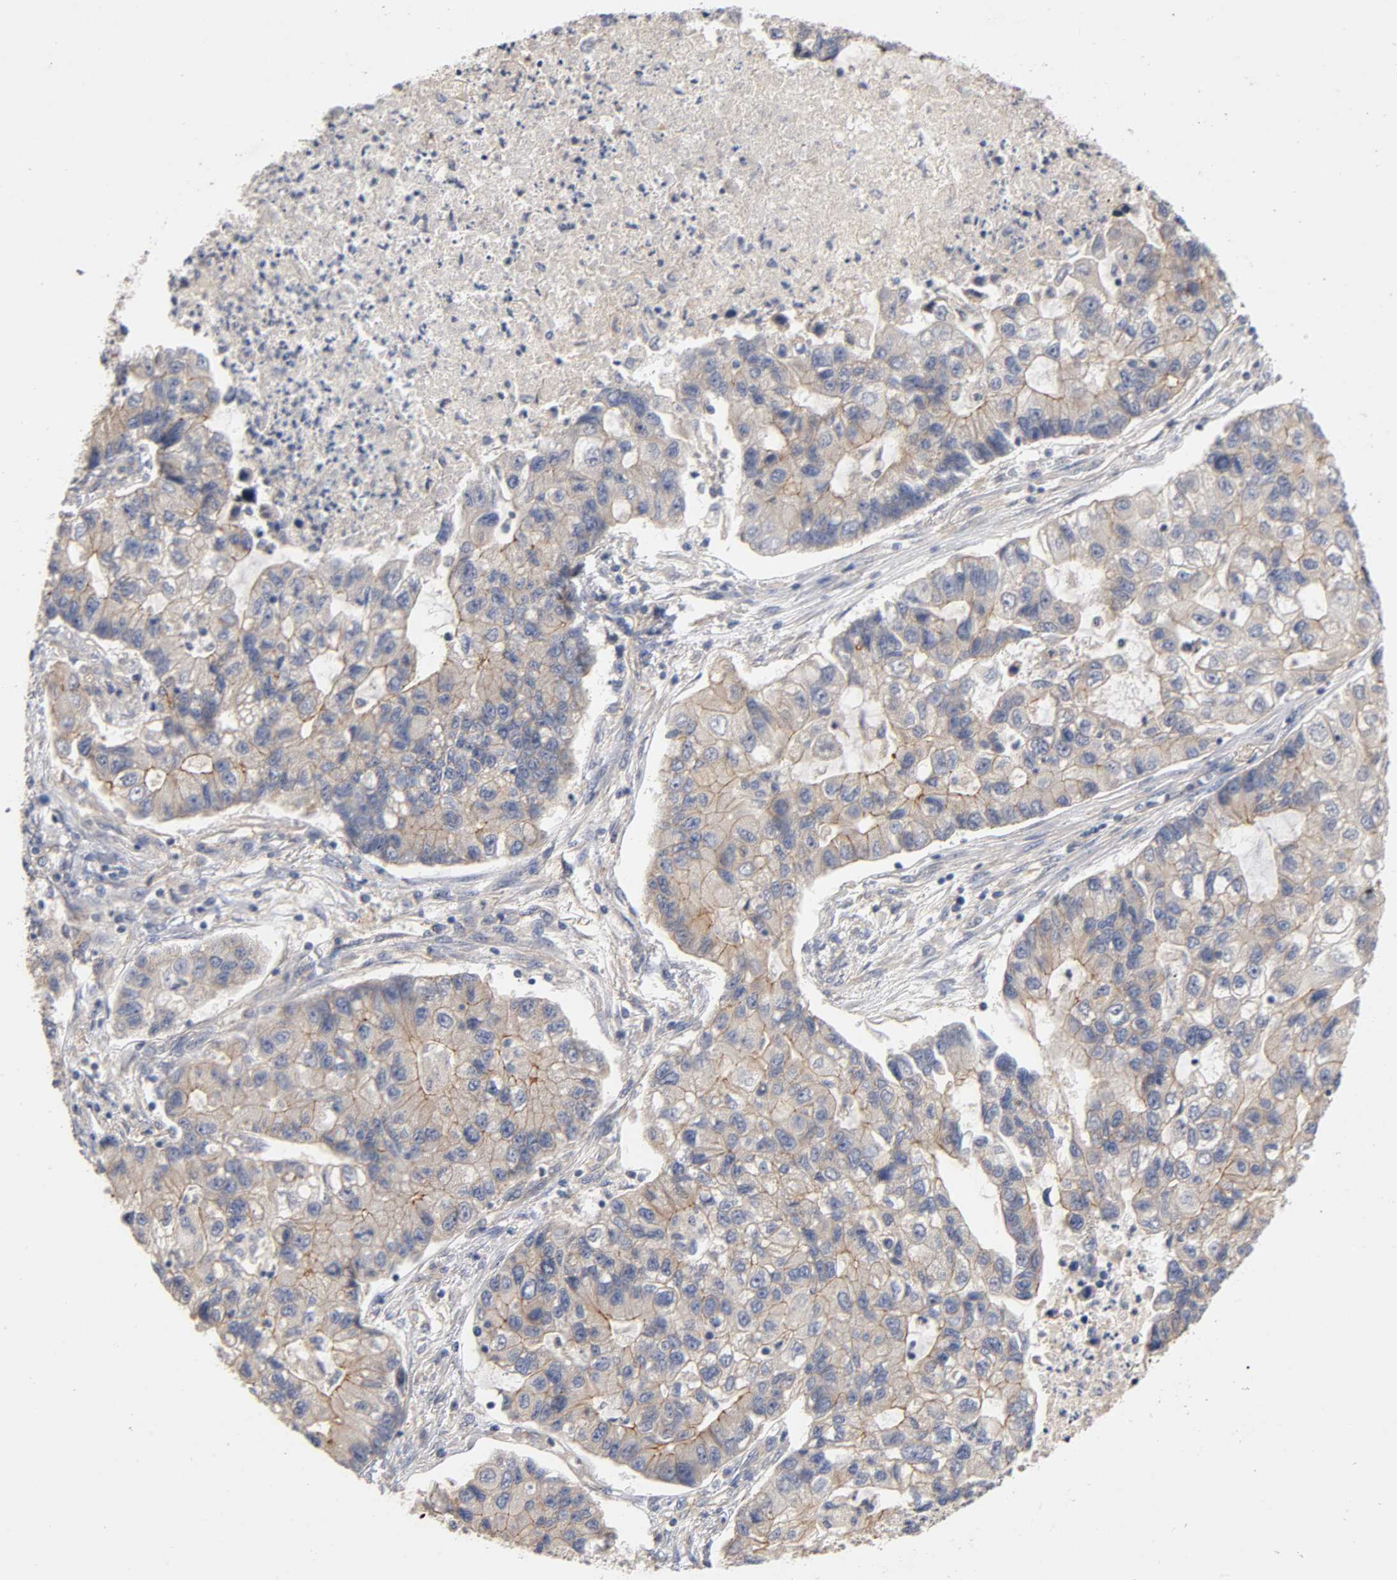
{"staining": {"intensity": "moderate", "quantity": ">75%", "location": "cytoplasmic/membranous"}, "tissue": "lung cancer", "cell_type": "Tumor cells", "image_type": "cancer", "snomed": [{"axis": "morphology", "description": "Adenocarcinoma, NOS"}, {"axis": "topography", "description": "Lung"}], "caption": "A histopathology image of adenocarcinoma (lung) stained for a protein shows moderate cytoplasmic/membranous brown staining in tumor cells.", "gene": "PDZD11", "patient": {"sex": "female", "age": 51}}